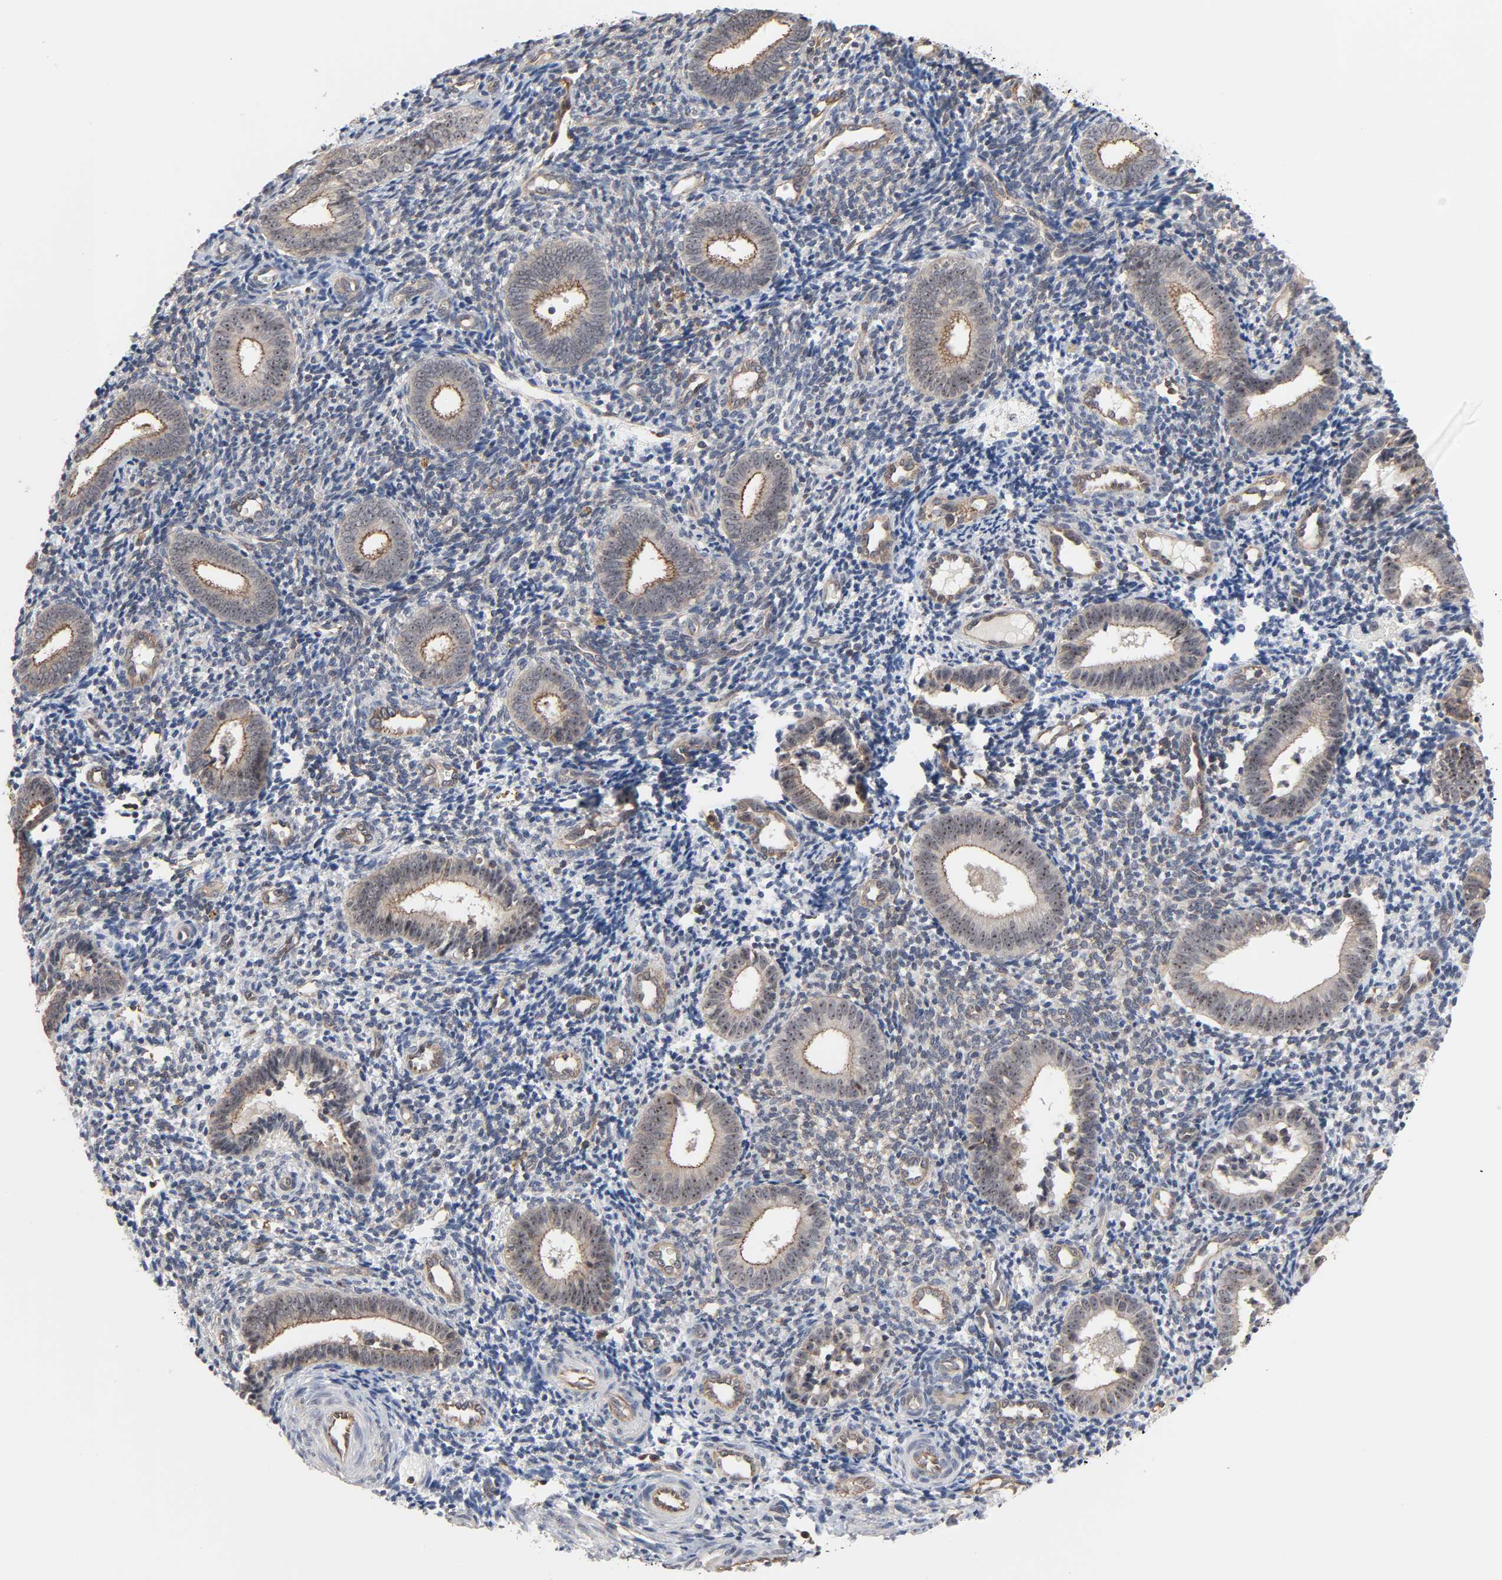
{"staining": {"intensity": "weak", "quantity": "25%-75%", "location": "cytoplasmic/membranous,nuclear"}, "tissue": "endometrium", "cell_type": "Cells in endometrial stroma", "image_type": "normal", "snomed": [{"axis": "morphology", "description": "Normal tissue, NOS"}, {"axis": "topography", "description": "Uterus"}, {"axis": "topography", "description": "Endometrium"}], "caption": "Endometrium stained with immunohistochemistry (IHC) shows weak cytoplasmic/membranous,nuclear positivity in about 25%-75% of cells in endometrial stroma. The protein is shown in brown color, while the nuclei are stained blue.", "gene": "DDX10", "patient": {"sex": "female", "age": 33}}